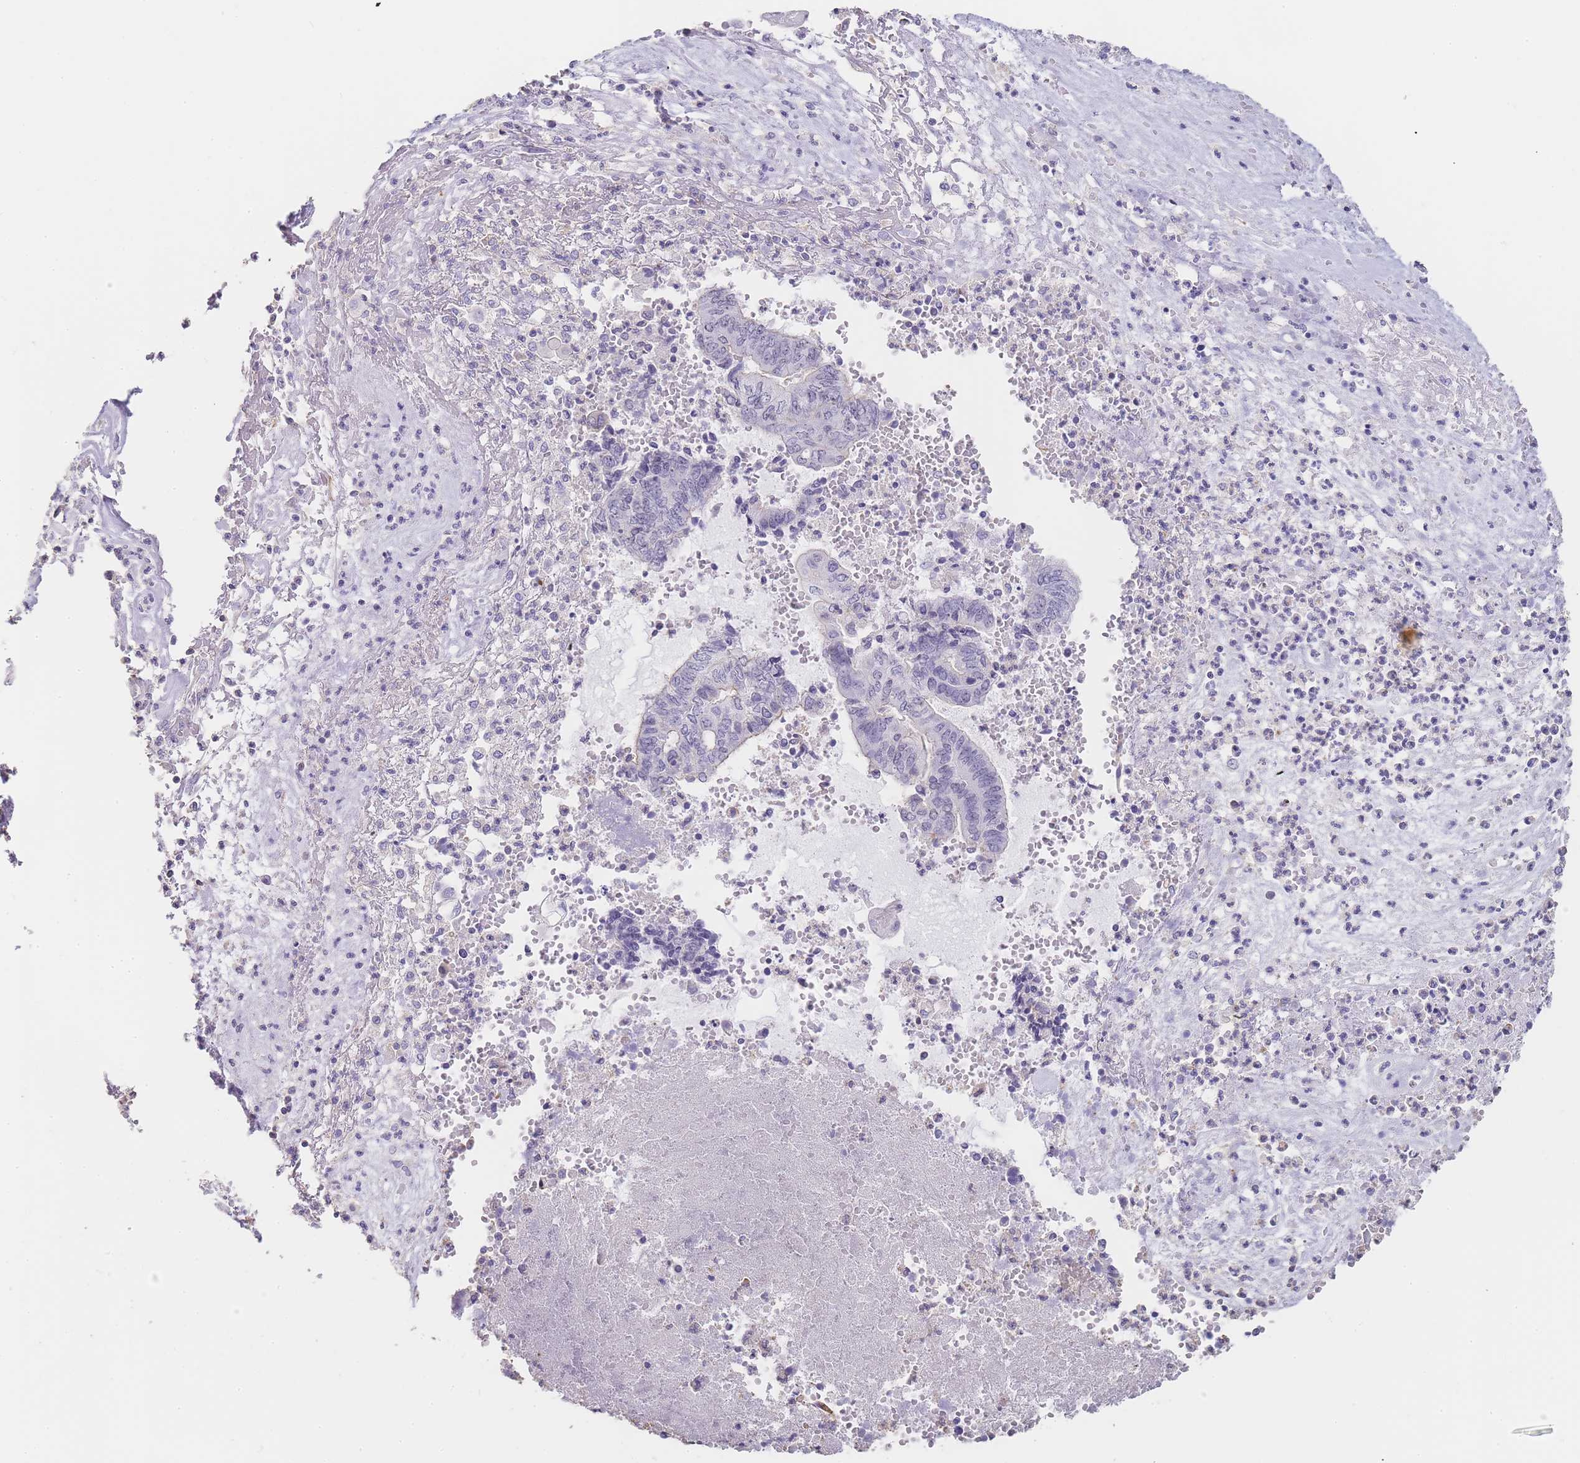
{"staining": {"intensity": "negative", "quantity": "none", "location": "none"}, "tissue": "endometrial cancer", "cell_type": "Tumor cells", "image_type": "cancer", "snomed": [{"axis": "morphology", "description": "Adenocarcinoma, NOS"}, {"axis": "topography", "description": "Uterus"}, {"axis": "topography", "description": "Endometrium"}], "caption": "Protein analysis of adenocarcinoma (endometrial) displays no significant expression in tumor cells. The staining was performed using DAB to visualize the protein expression in brown, while the nuclei were stained in blue with hematoxylin (Magnification: 20x).", "gene": "NOP14", "patient": {"sex": "female", "age": 70}}